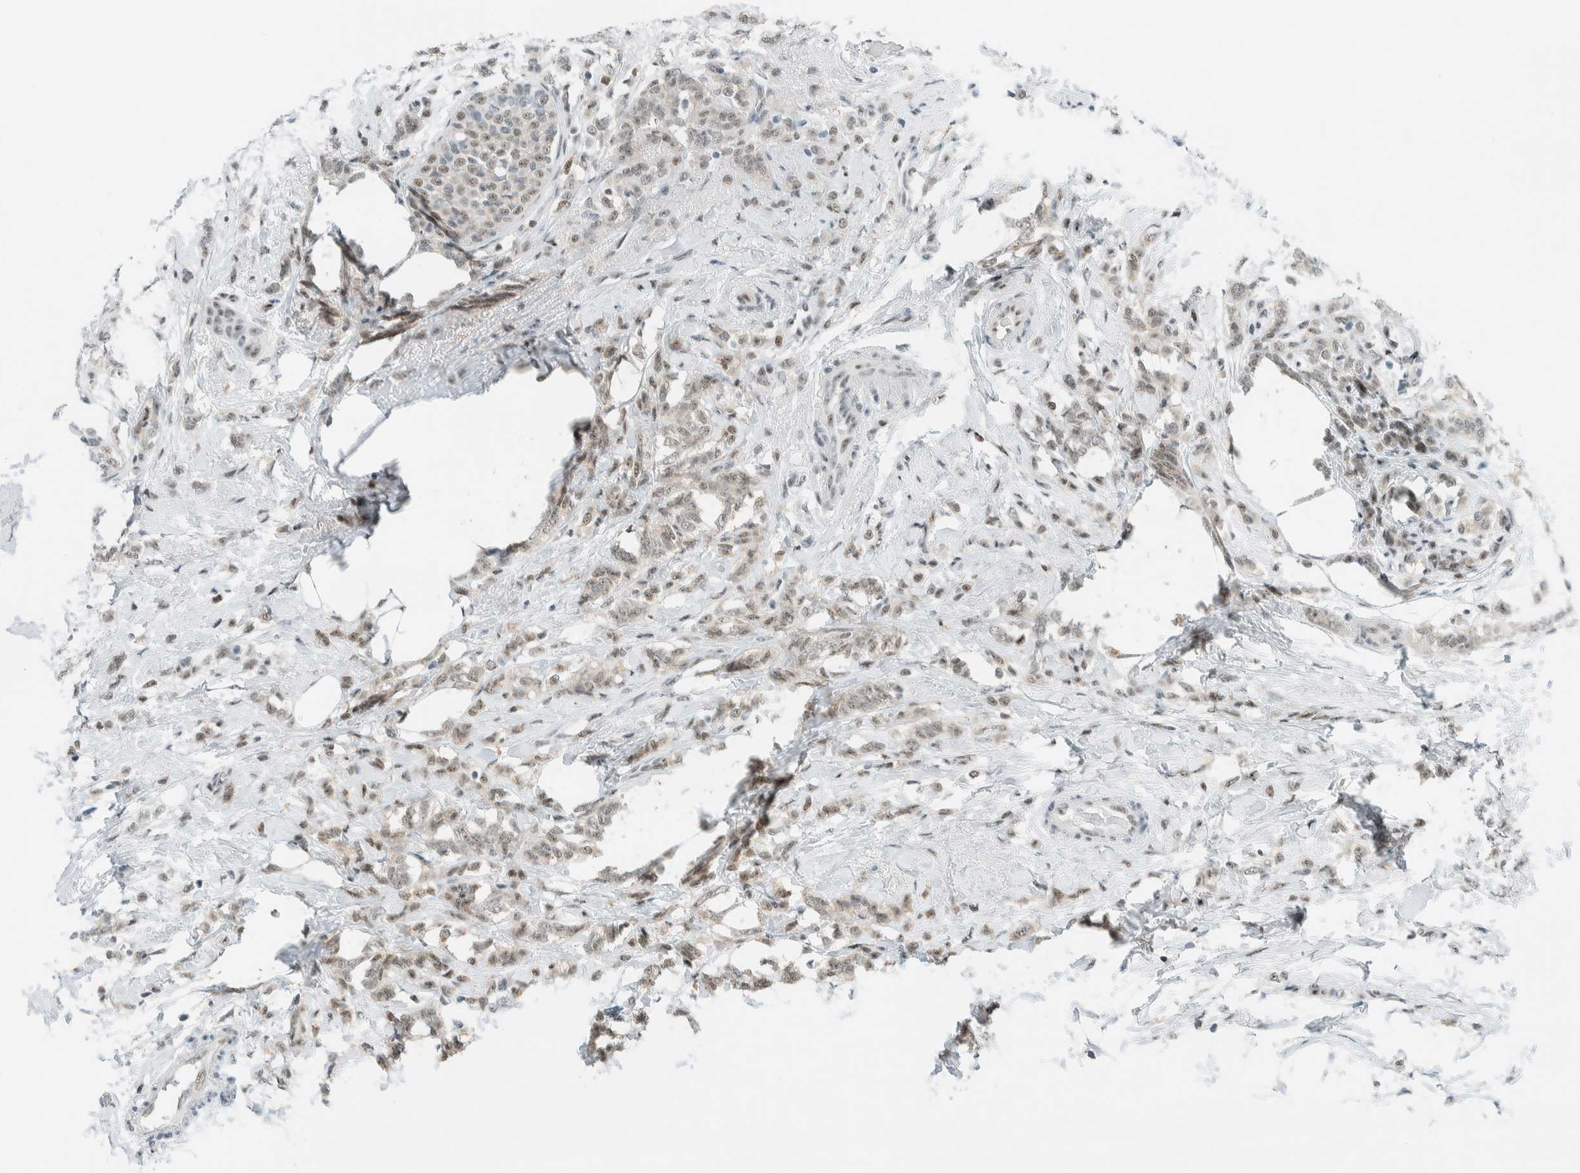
{"staining": {"intensity": "weak", "quantity": "25%-75%", "location": "cytoplasmic/membranous,nuclear"}, "tissue": "breast cancer", "cell_type": "Tumor cells", "image_type": "cancer", "snomed": [{"axis": "morphology", "description": "Lobular carcinoma"}, {"axis": "topography", "description": "Breast"}], "caption": "IHC image of lobular carcinoma (breast) stained for a protein (brown), which shows low levels of weak cytoplasmic/membranous and nuclear staining in approximately 25%-75% of tumor cells.", "gene": "CYSRT1", "patient": {"sex": "female", "age": 50}}